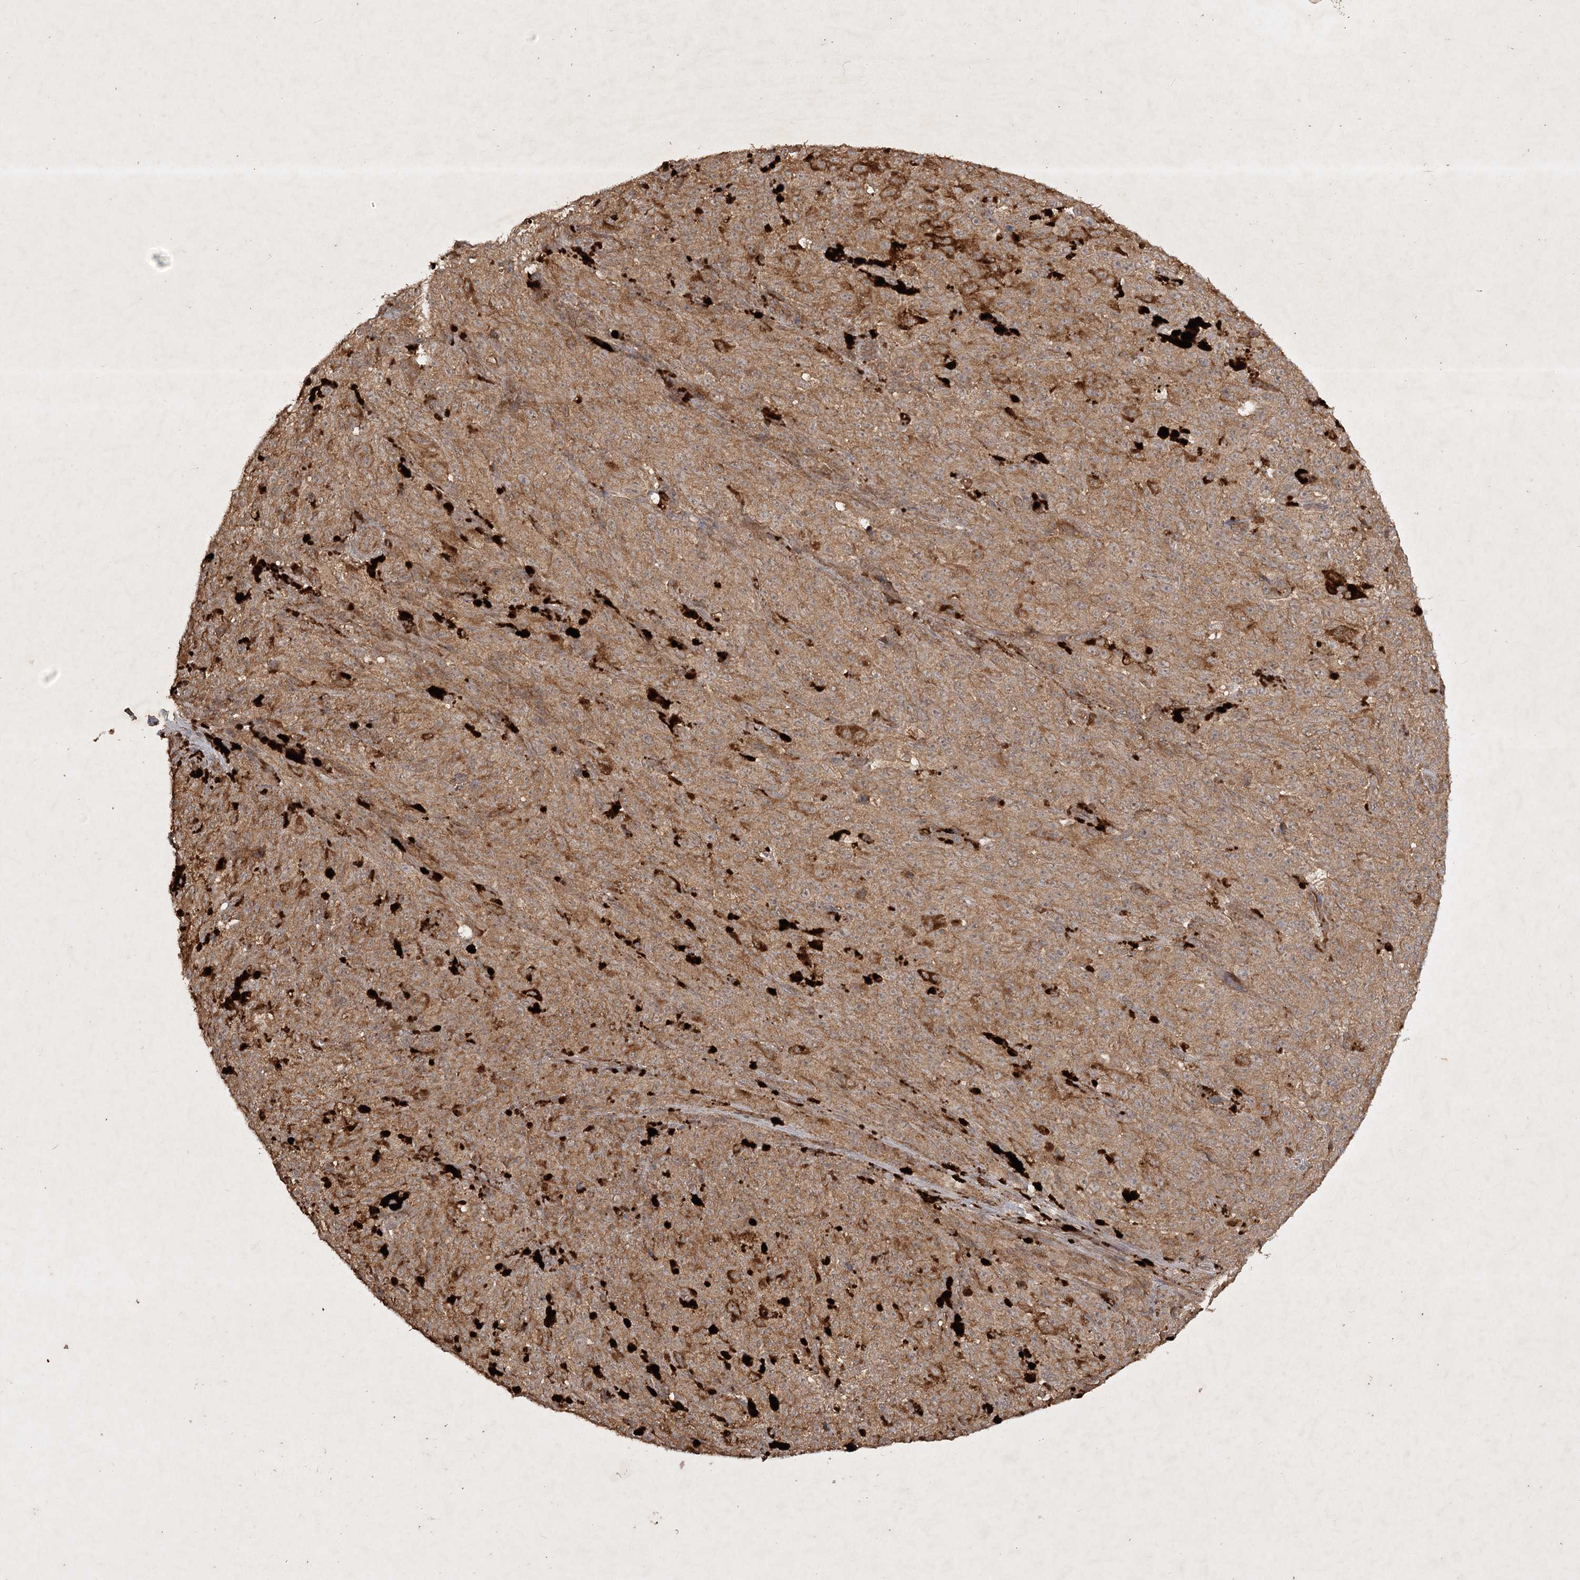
{"staining": {"intensity": "moderate", "quantity": ">75%", "location": "cytoplasmic/membranous"}, "tissue": "melanoma", "cell_type": "Tumor cells", "image_type": "cancer", "snomed": [{"axis": "morphology", "description": "Malignant melanoma, NOS"}, {"axis": "topography", "description": "Skin"}], "caption": "The photomicrograph reveals a brown stain indicating the presence of a protein in the cytoplasmic/membranous of tumor cells in melanoma.", "gene": "ARL13A", "patient": {"sex": "female", "age": 82}}